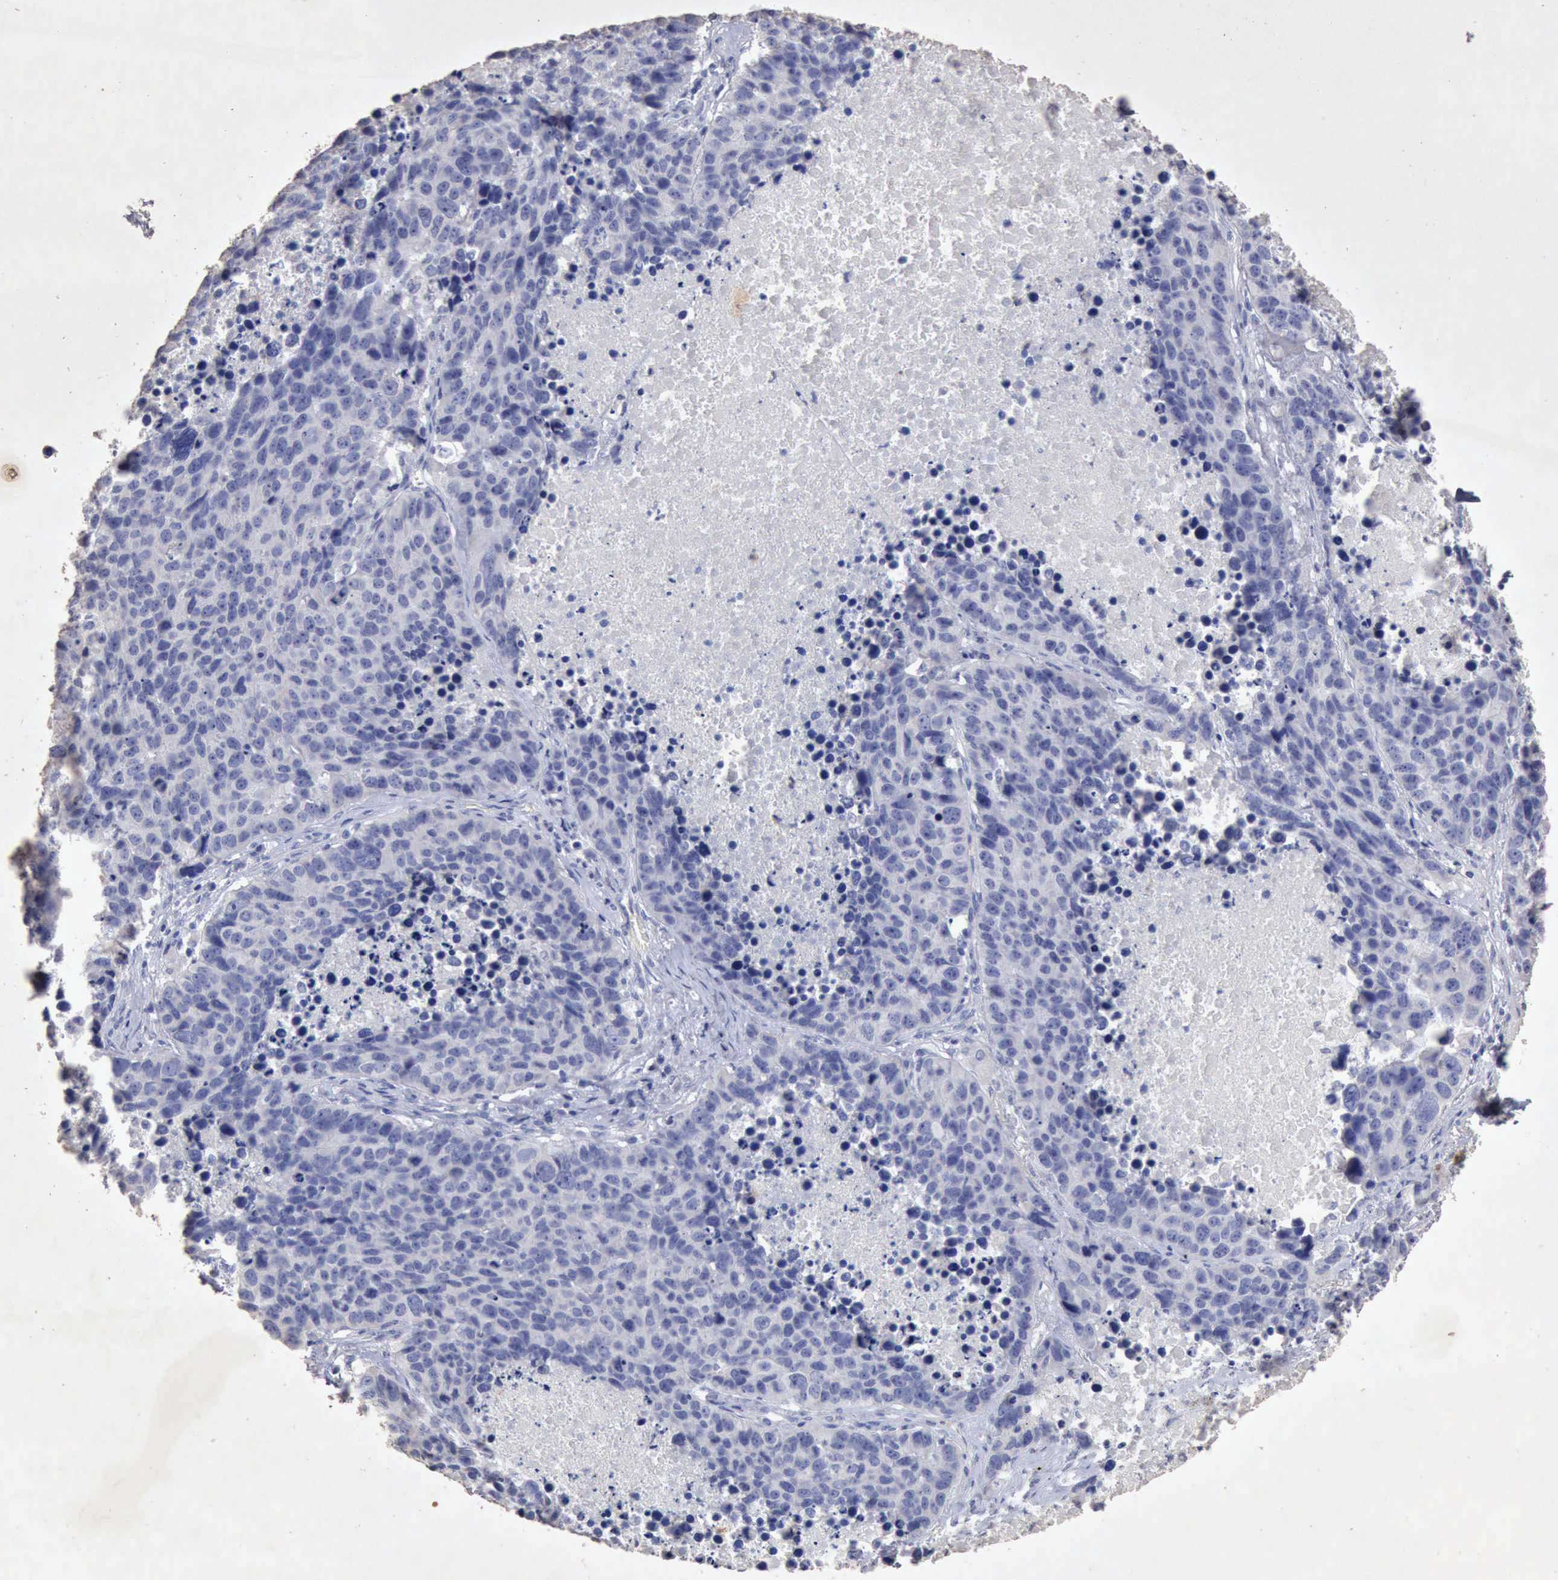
{"staining": {"intensity": "negative", "quantity": "none", "location": "none"}, "tissue": "lung cancer", "cell_type": "Tumor cells", "image_type": "cancer", "snomed": [{"axis": "morphology", "description": "Carcinoid, malignant, NOS"}, {"axis": "topography", "description": "Lung"}], "caption": "A histopathology image of human lung cancer is negative for staining in tumor cells.", "gene": "KRT6B", "patient": {"sex": "male", "age": 60}}